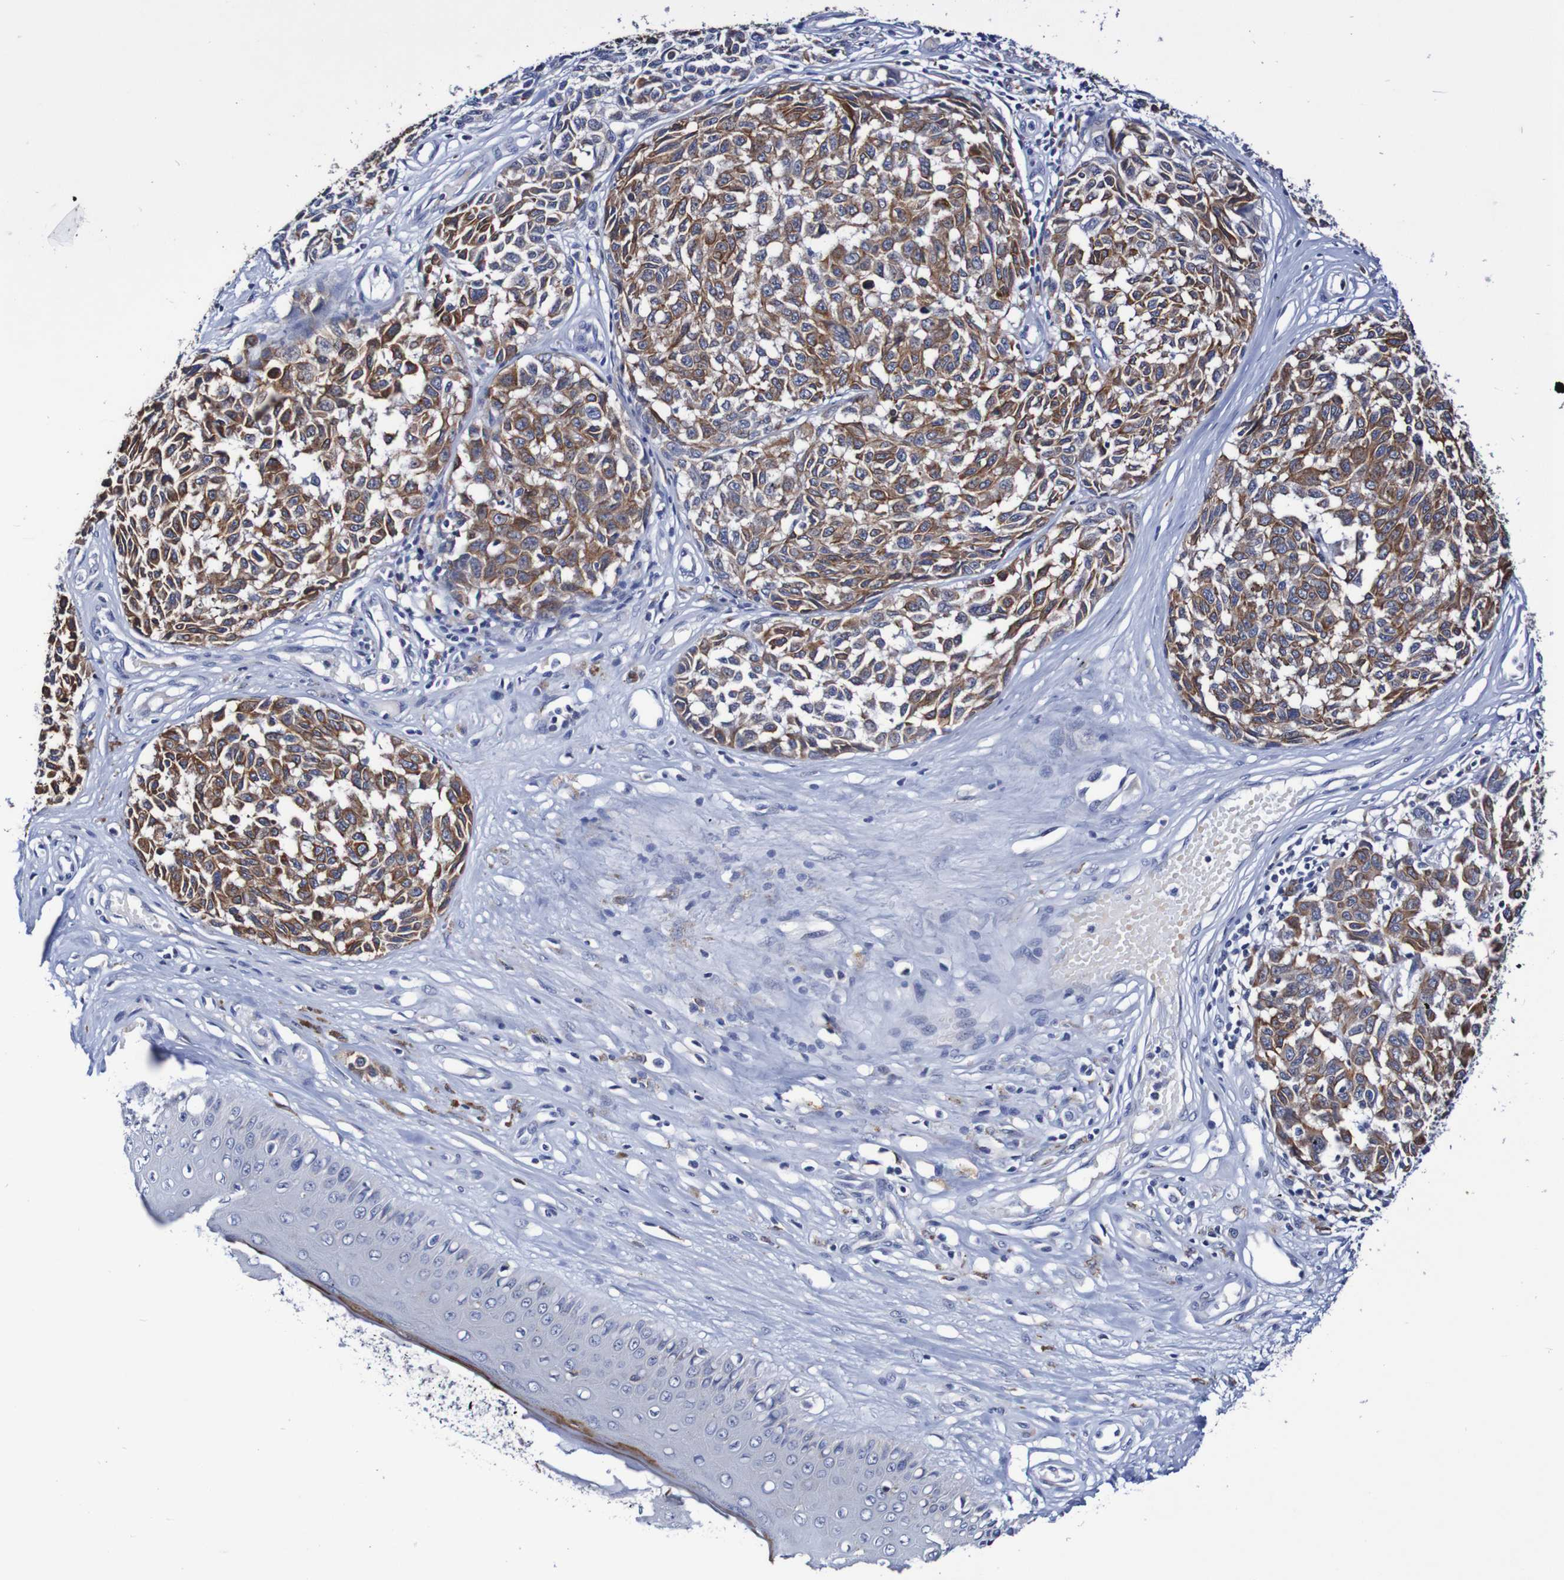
{"staining": {"intensity": "moderate", "quantity": ">75%", "location": "cytoplasmic/membranous"}, "tissue": "melanoma", "cell_type": "Tumor cells", "image_type": "cancer", "snomed": [{"axis": "morphology", "description": "Malignant melanoma, NOS"}, {"axis": "topography", "description": "Skin"}], "caption": "Moderate cytoplasmic/membranous protein staining is present in about >75% of tumor cells in malignant melanoma. Using DAB (3,3'-diaminobenzidine) (brown) and hematoxylin (blue) stains, captured at high magnification using brightfield microscopy.", "gene": "SEZ6", "patient": {"sex": "female", "age": 64}}